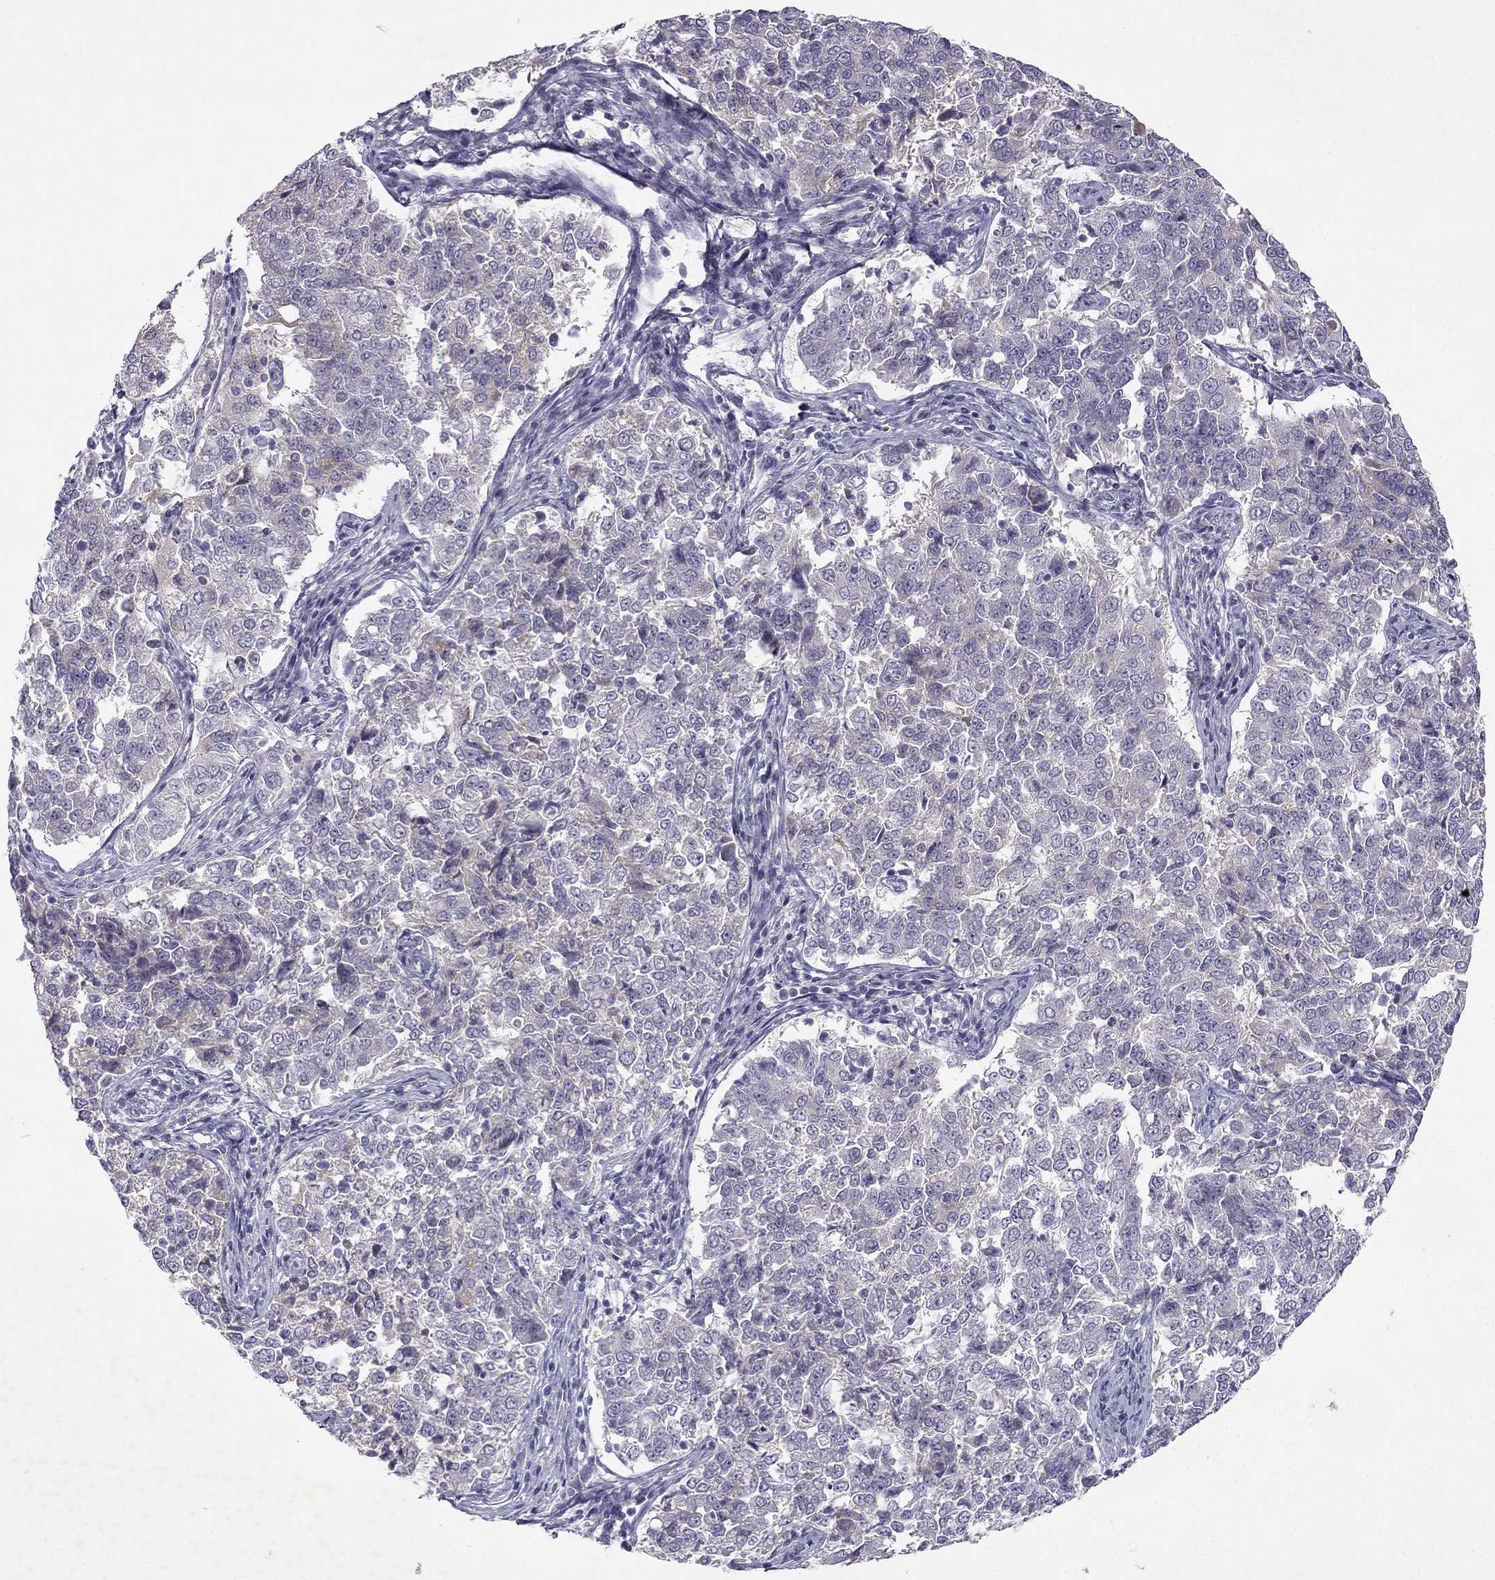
{"staining": {"intensity": "negative", "quantity": "none", "location": "none"}, "tissue": "endometrial cancer", "cell_type": "Tumor cells", "image_type": "cancer", "snomed": [{"axis": "morphology", "description": "Adenocarcinoma, NOS"}, {"axis": "topography", "description": "Endometrium"}], "caption": "DAB immunohistochemical staining of endometrial cancer (adenocarcinoma) shows no significant staining in tumor cells.", "gene": "SLC6A4", "patient": {"sex": "female", "age": 43}}